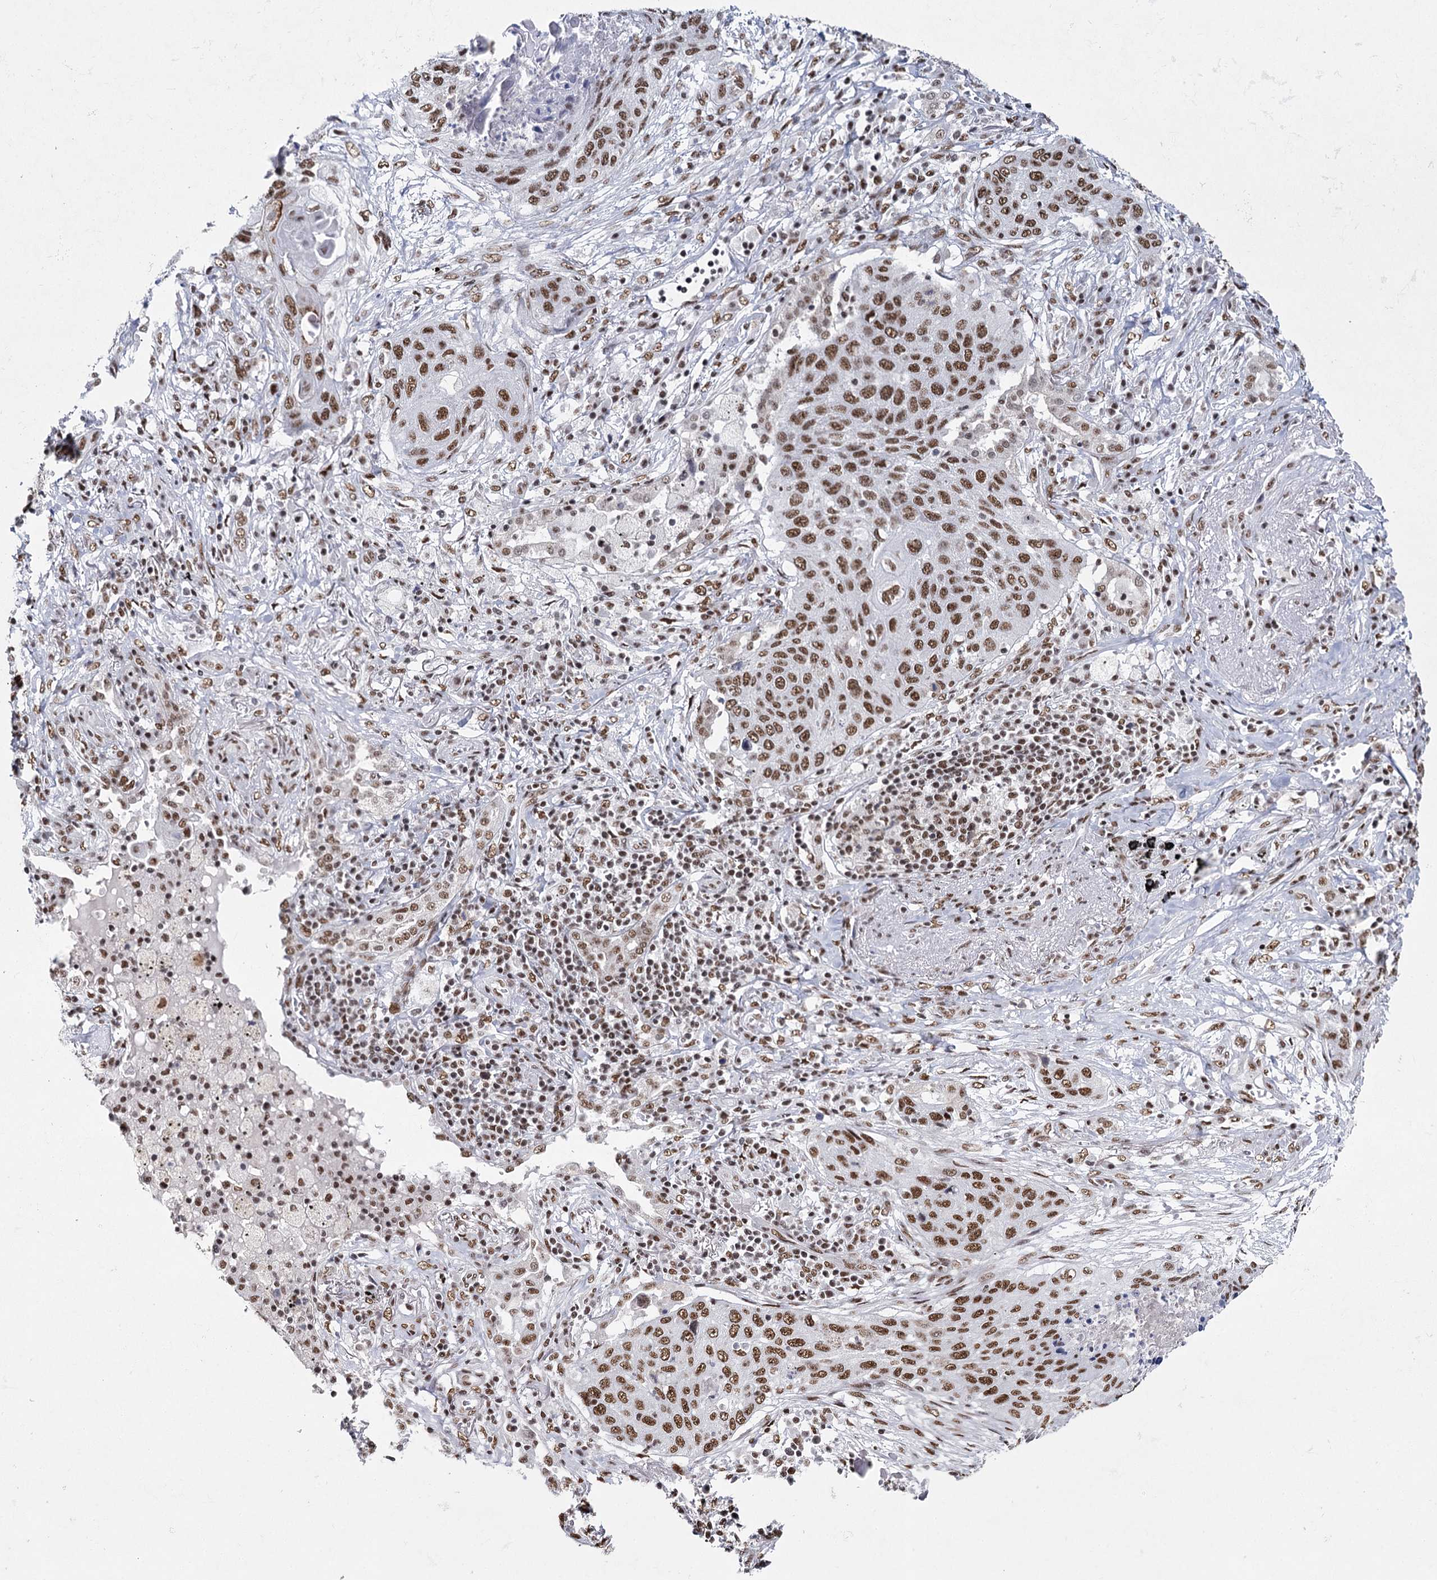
{"staining": {"intensity": "moderate", "quantity": ">75%", "location": "nuclear"}, "tissue": "lung cancer", "cell_type": "Tumor cells", "image_type": "cancer", "snomed": [{"axis": "morphology", "description": "Squamous cell carcinoma, NOS"}, {"axis": "topography", "description": "Lung"}], "caption": "The photomicrograph demonstrates immunohistochemical staining of lung cancer. There is moderate nuclear expression is appreciated in about >75% of tumor cells. The staining was performed using DAB, with brown indicating positive protein expression. Nuclei are stained blue with hematoxylin.", "gene": "SCAF8", "patient": {"sex": "female", "age": 63}}